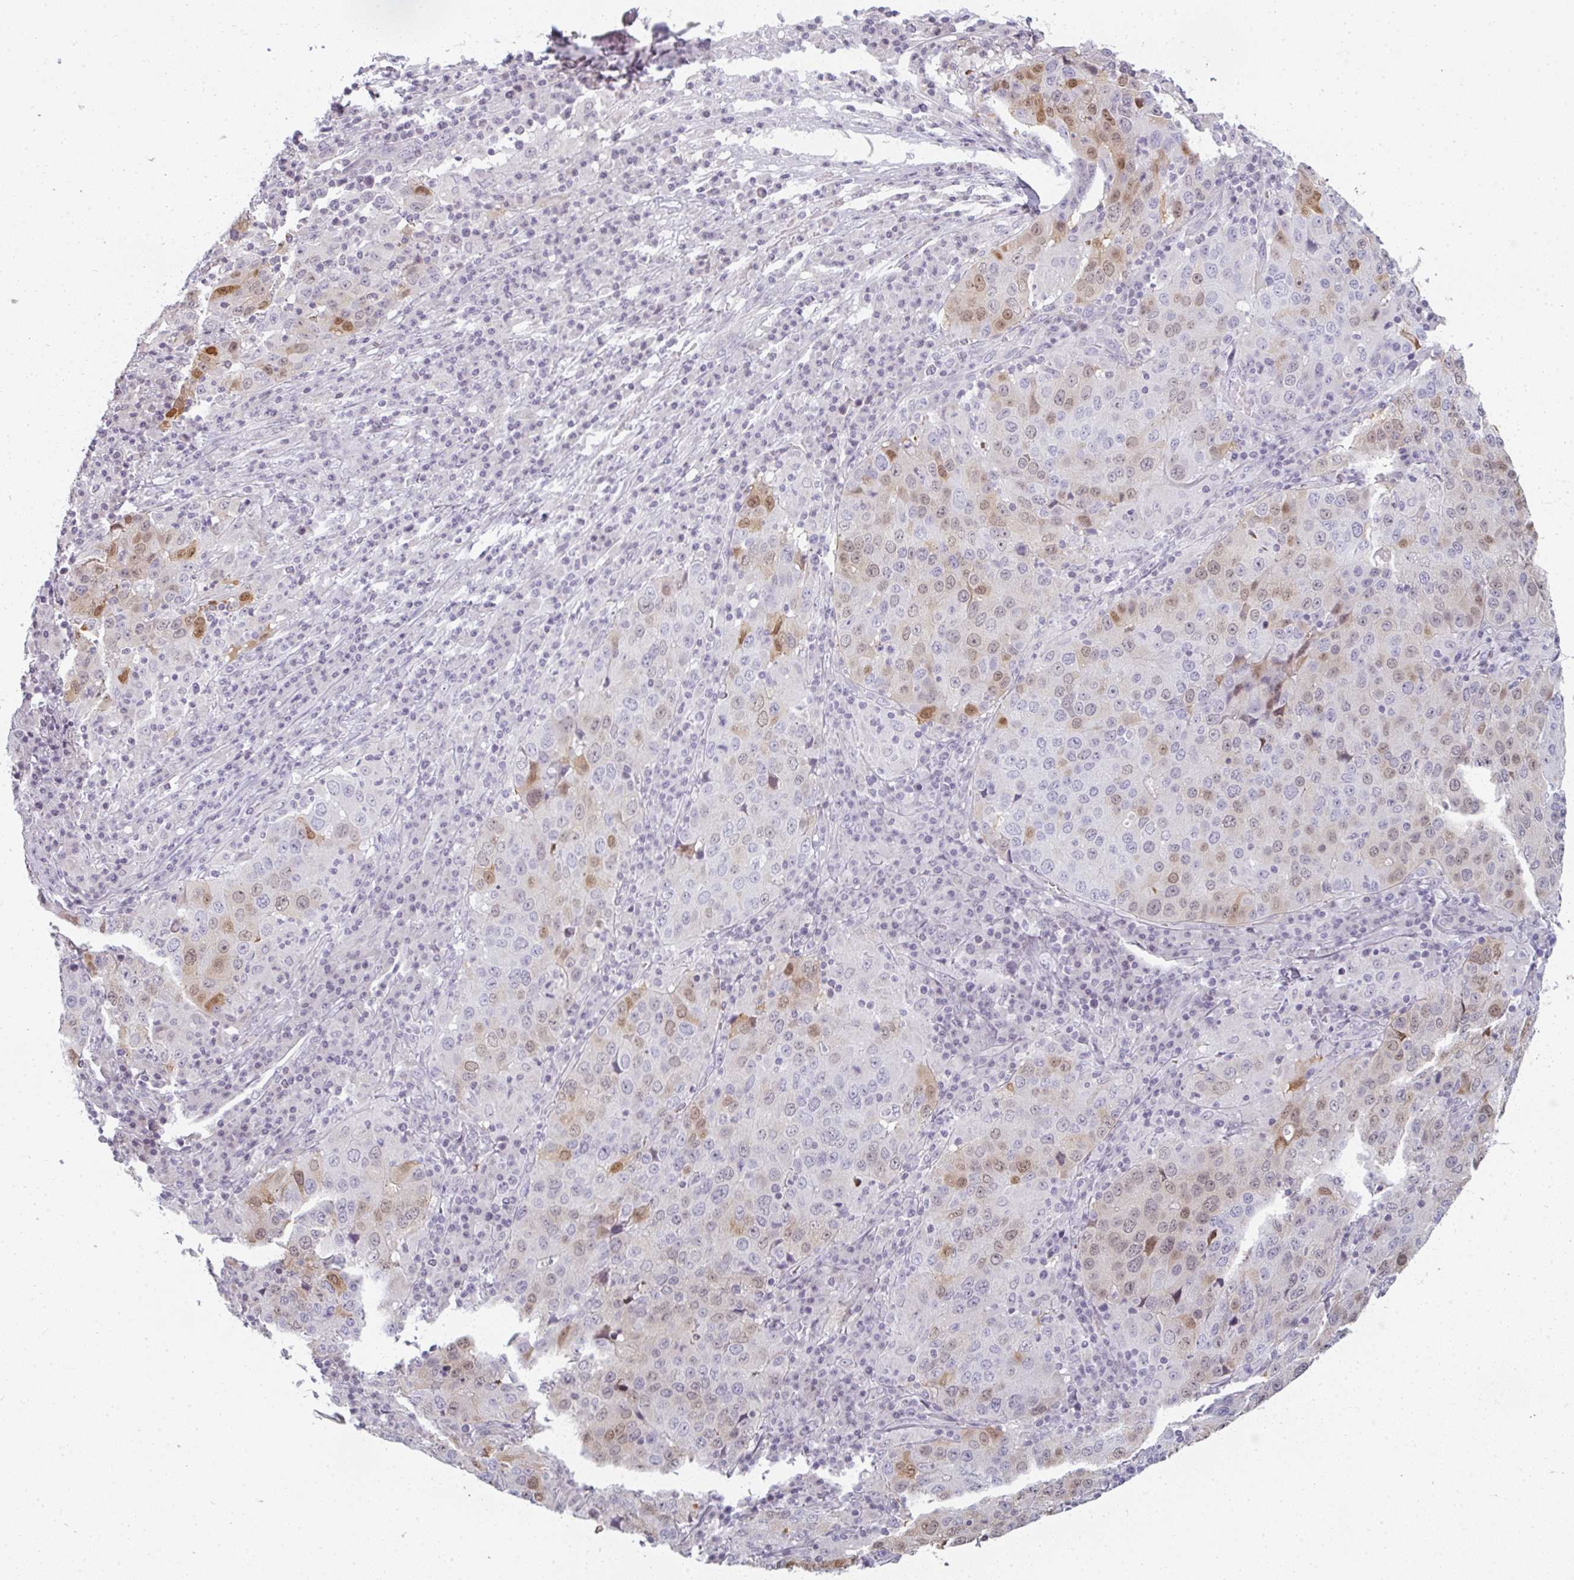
{"staining": {"intensity": "moderate", "quantity": "<25%", "location": "nuclear"}, "tissue": "stomach cancer", "cell_type": "Tumor cells", "image_type": "cancer", "snomed": [{"axis": "morphology", "description": "Adenocarcinoma, NOS"}, {"axis": "topography", "description": "Stomach"}], "caption": "Adenocarcinoma (stomach) tissue demonstrates moderate nuclear expression in about <25% of tumor cells The staining is performed using DAB (3,3'-diaminobenzidine) brown chromogen to label protein expression. The nuclei are counter-stained blue using hematoxylin.", "gene": "RBBP6", "patient": {"sex": "male", "age": 71}}